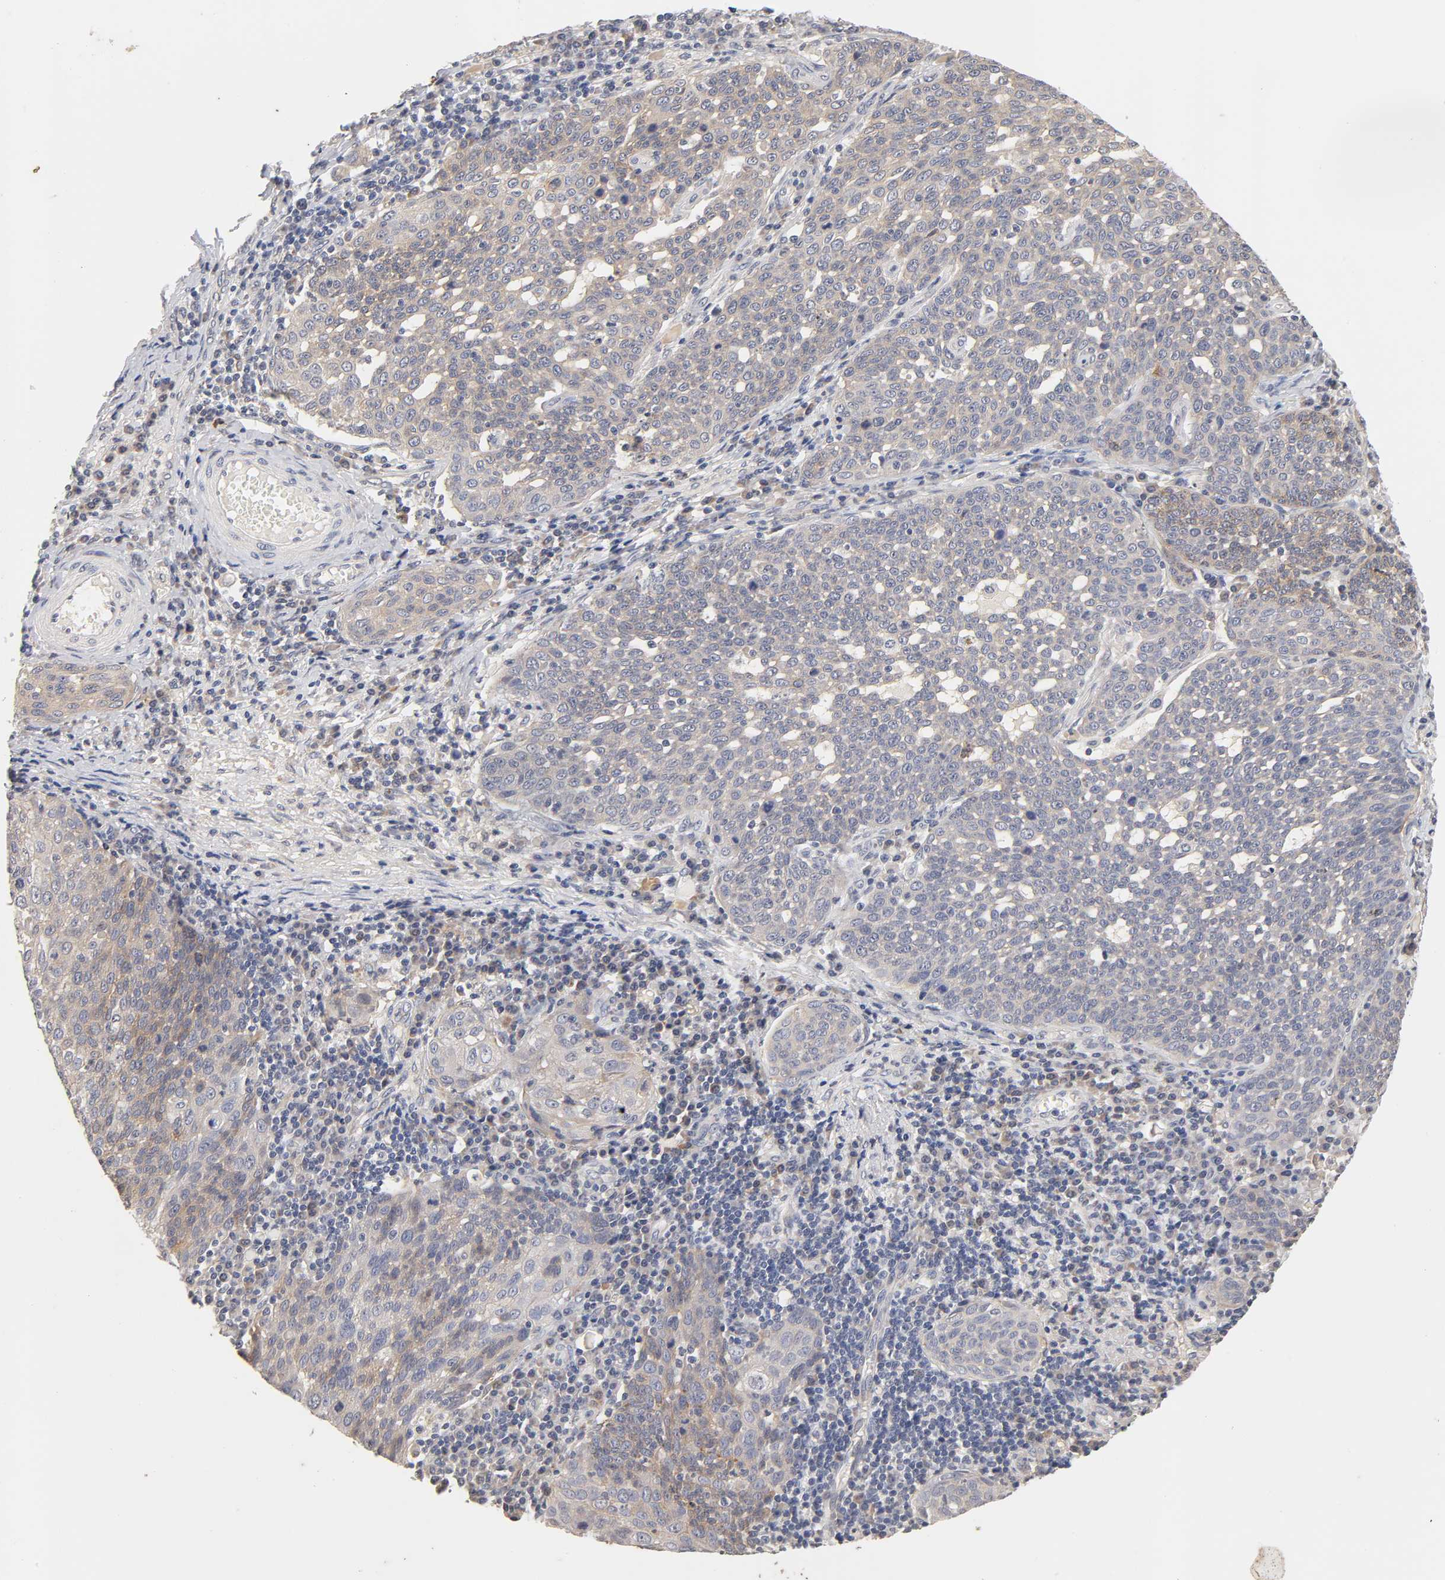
{"staining": {"intensity": "weak", "quantity": ">75%", "location": "cytoplasmic/membranous"}, "tissue": "cervical cancer", "cell_type": "Tumor cells", "image_type": "cancer", "snomed": [{"axis": "morphology", "description": "Squamous cell carcinoma, NOS"}, {"axis": "topography", "description": "Cervix"}], "caption": "This histopathology image shows cervical squamous cell carcinoma stained with immunohistochemistry (IHC) to label a protein in brown. The cytoplasmic/membranous of tumor cells show weak positivity for the protein. Nuclei are counter-stained blue.", "gene": "CXADR", "patient": {"sex": "female", "age": 34}}